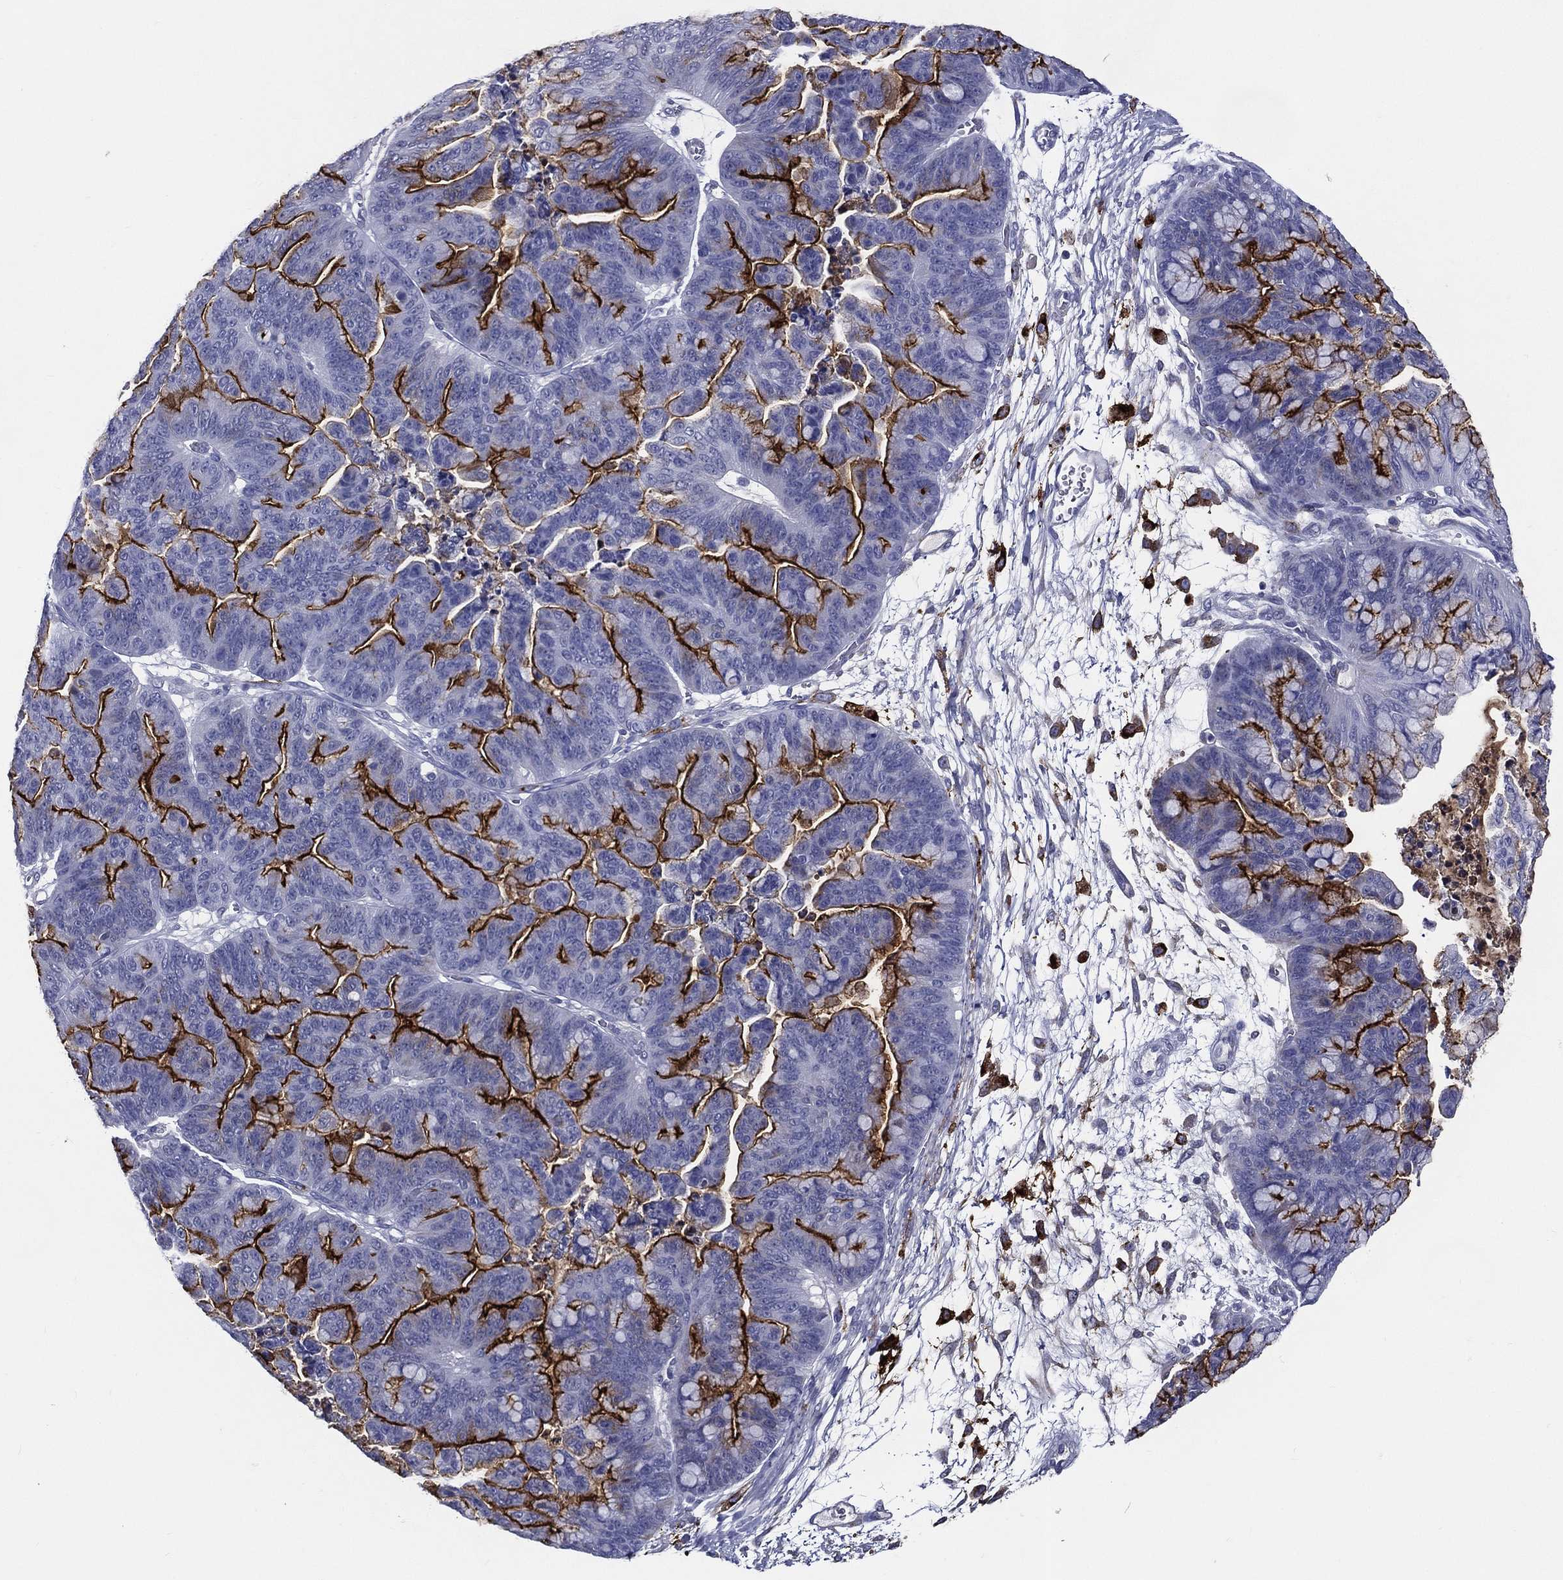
{"staining": {"intensity": "strong", "quantity": "25%-75%", "location": "cytoplasmic/membranous"}, "tissue": "ovarian cancer", "cell_type": "Tumor cells", "image_type": "cancer", "snomed": [{"axis": "morphology", "description": "Cystadenocarcinoma, mucinous, NOS"}, {"axis": "topography", "description": "Ovary"}], "caption": "Tumor cells display high levels of strong cytoplasmic/membranous expression in approximately 25%-75% of cells in ovarian mucinous cystadenocarcinoma. The protein of interest is stained brown, and the nuclei are stained in blue (DAB IHC with brightfield microscopy, high magnification).", "gene": "ACE2", "patient": {"sex": "female", "age": 67}}